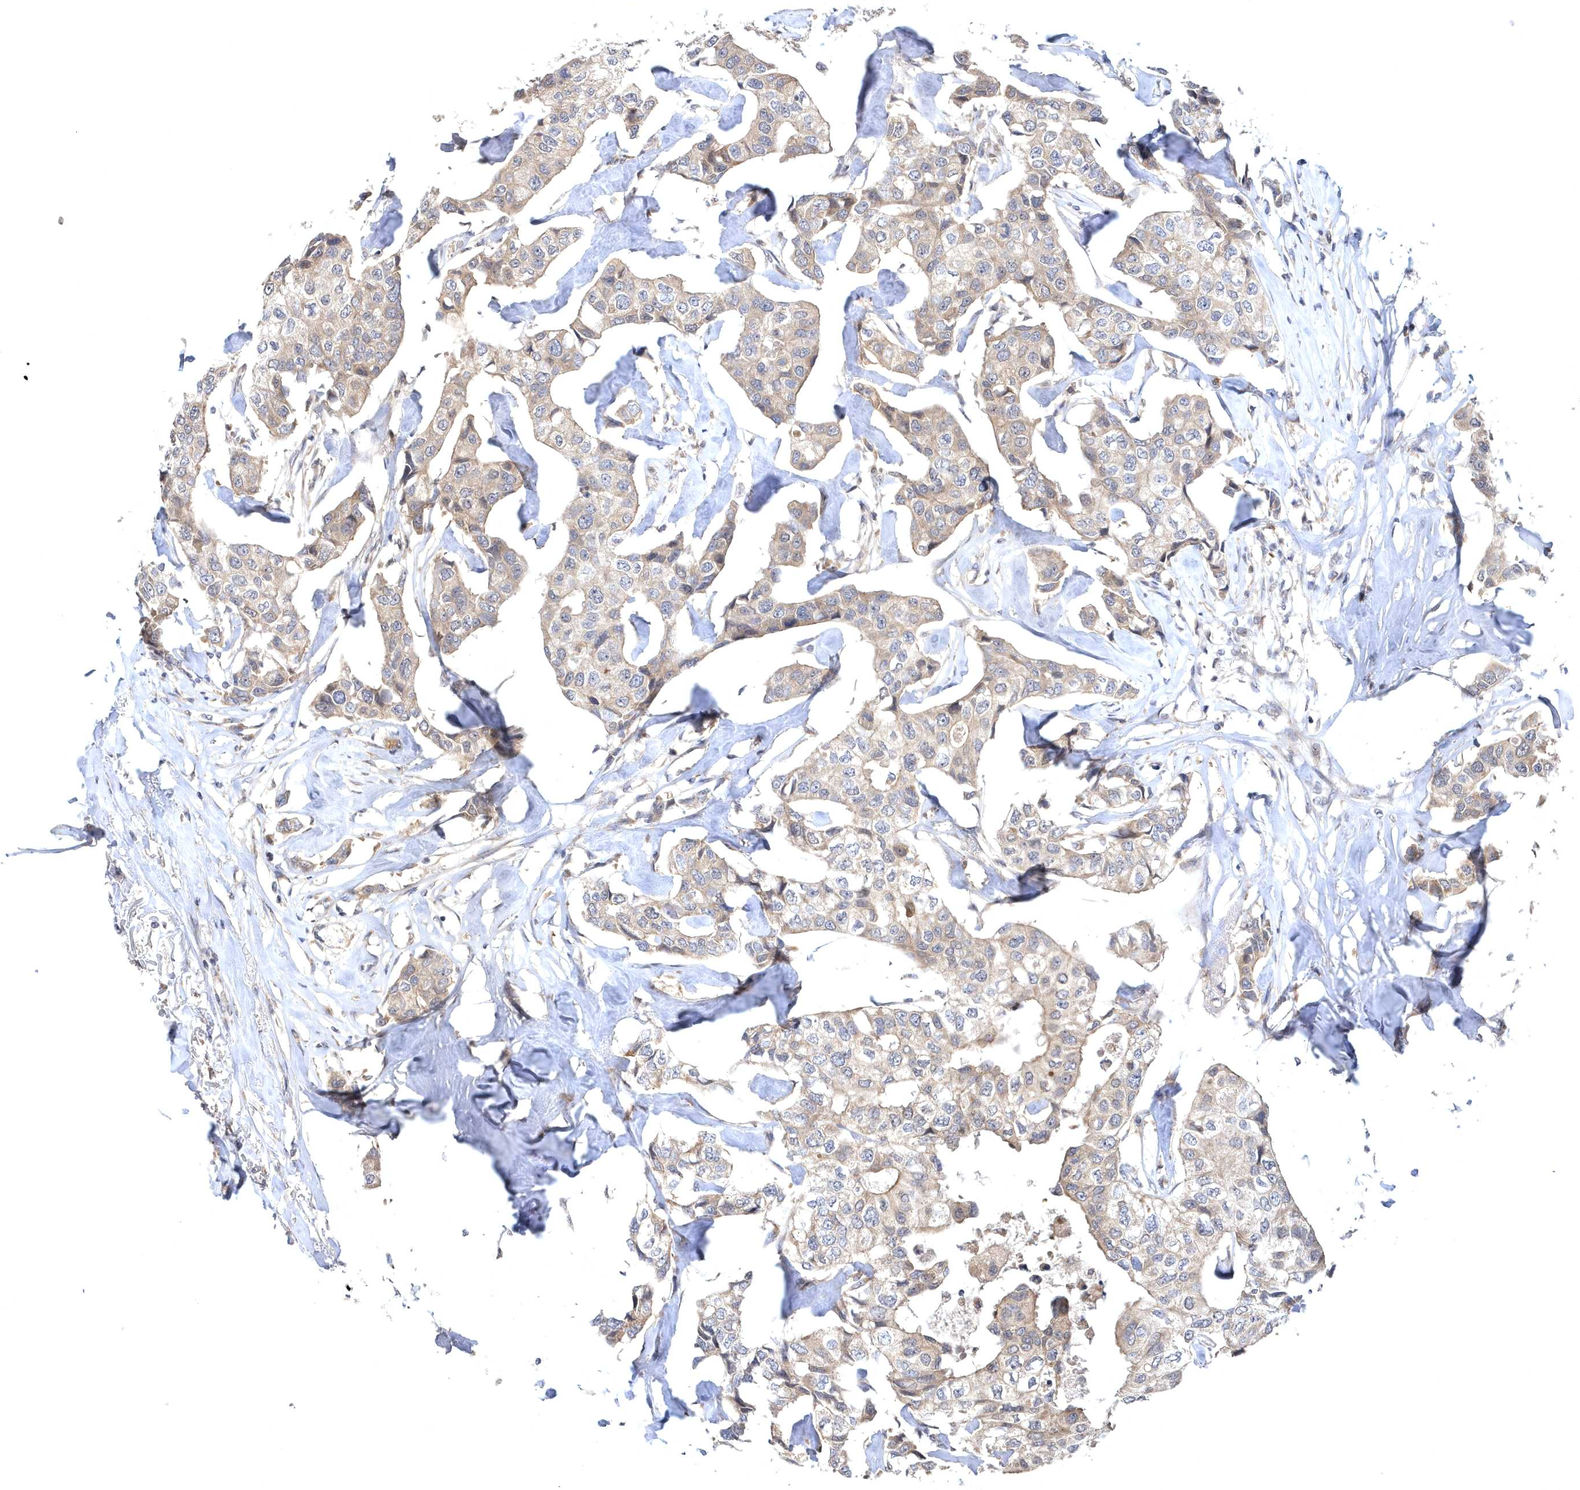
{"staining": {"intensity": "weak", "quantity": ">75%", "location": "cytoplasmic/membranous"}, "tissue": "breast cancer", "cell_type": "Tumor cells", "image_type": "cancer", "snomed": [{"axis": "morphology", "description": "Duct carcinoma"}, {"axis": "topography", "description": "Breast"}], "caption": "This is a micrograph of IHC staining of breast cancer (invasive ductal carcinoma), which shows weak positivity in the cytoplasmic/membranous of tumor cells.", "gene": "HMGCS1", "patient": {"sex": "female", "age": 80}}